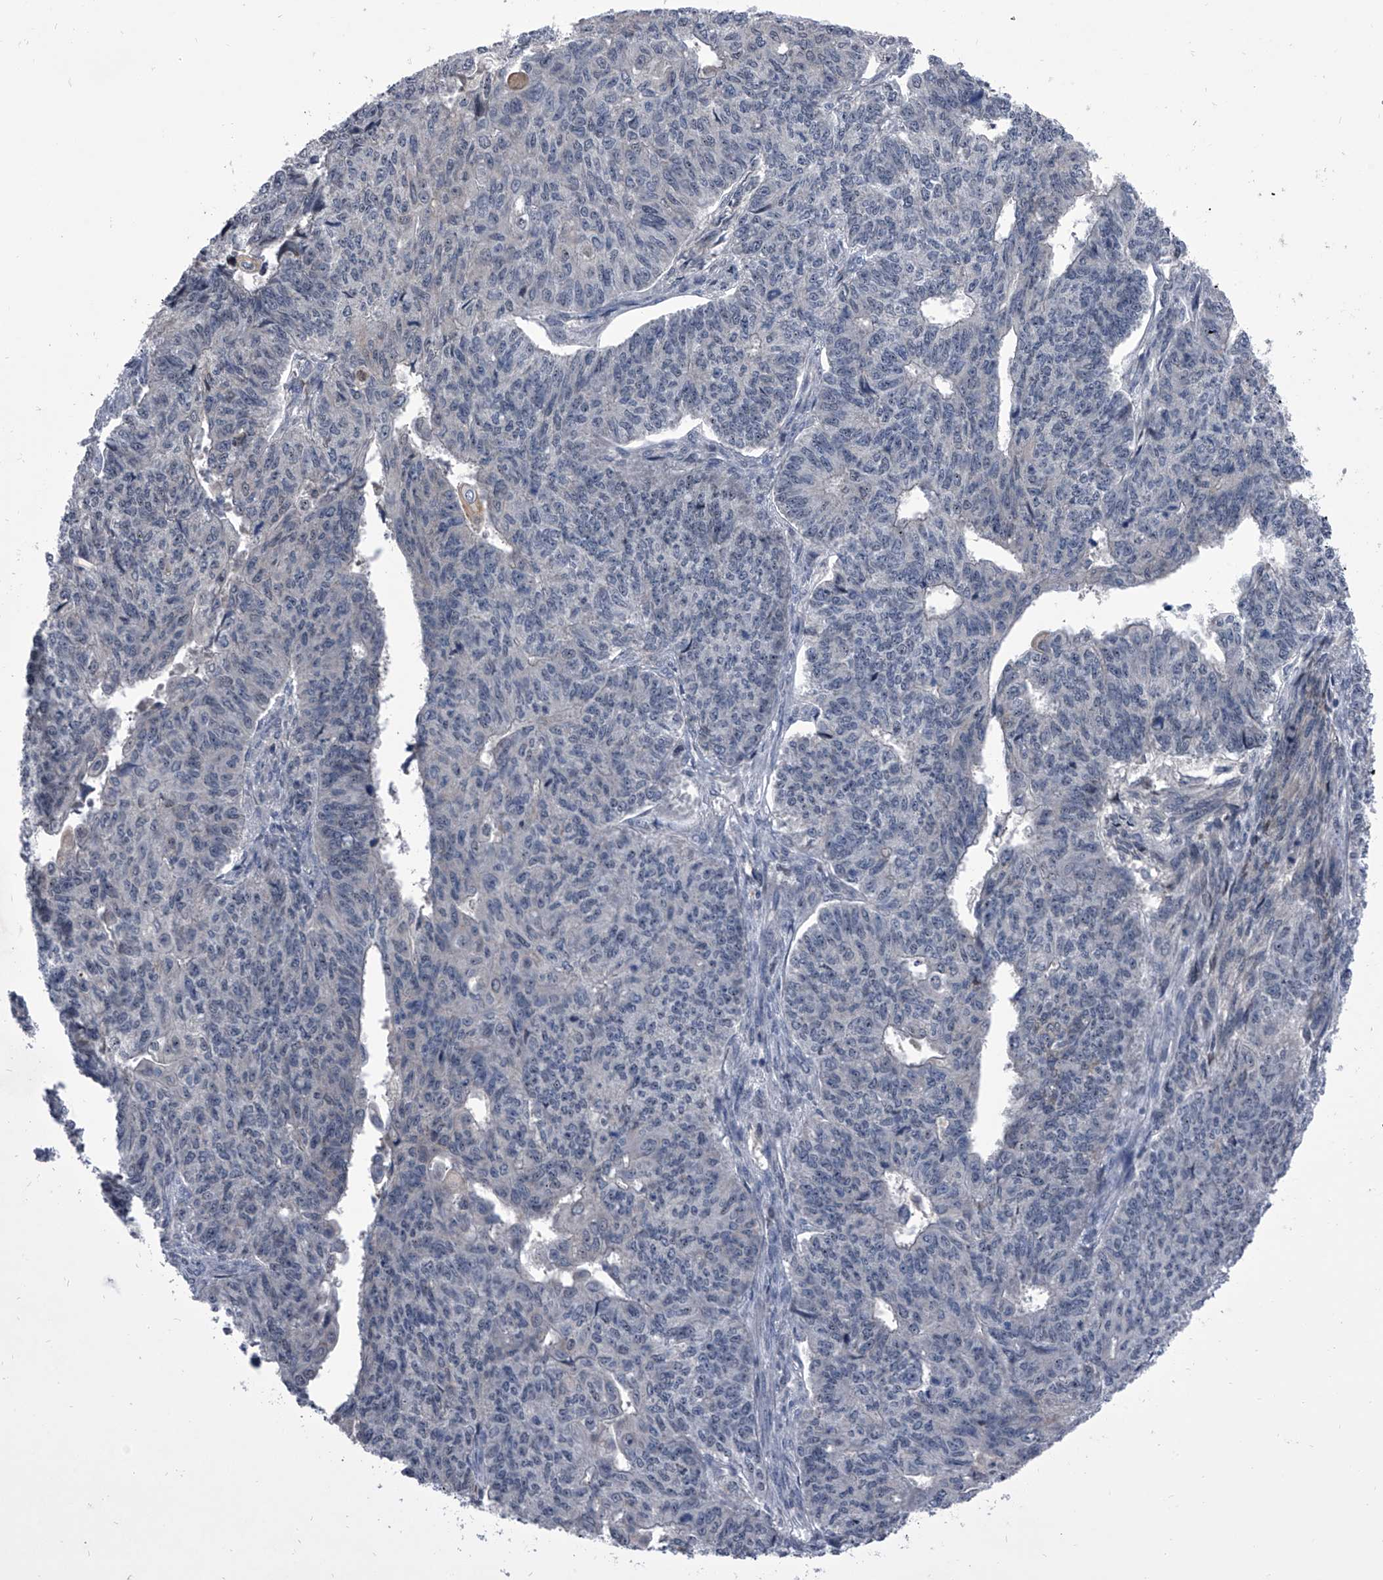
{"staining": {"intensity": "negative", "quantity": "none", "location": "none"}, "tissue": "endometrial cancer", "cell_type": "Tumor cells", "image_type": "cancer", "snomed": [{"axis": "morphology", "description": "Adenocarcinoma, NOS"}, {"axis": "topography", "description": "Endometrium"}], "caption": "Immunohistochemistry photomicrograph of neoplastic tissue: endometrial adenocarcinoma stained with DAB exhibits no significant protein expression in tumor cells.", "gene": "ELK4", "patient": {"sex": "female", "age": 32}}